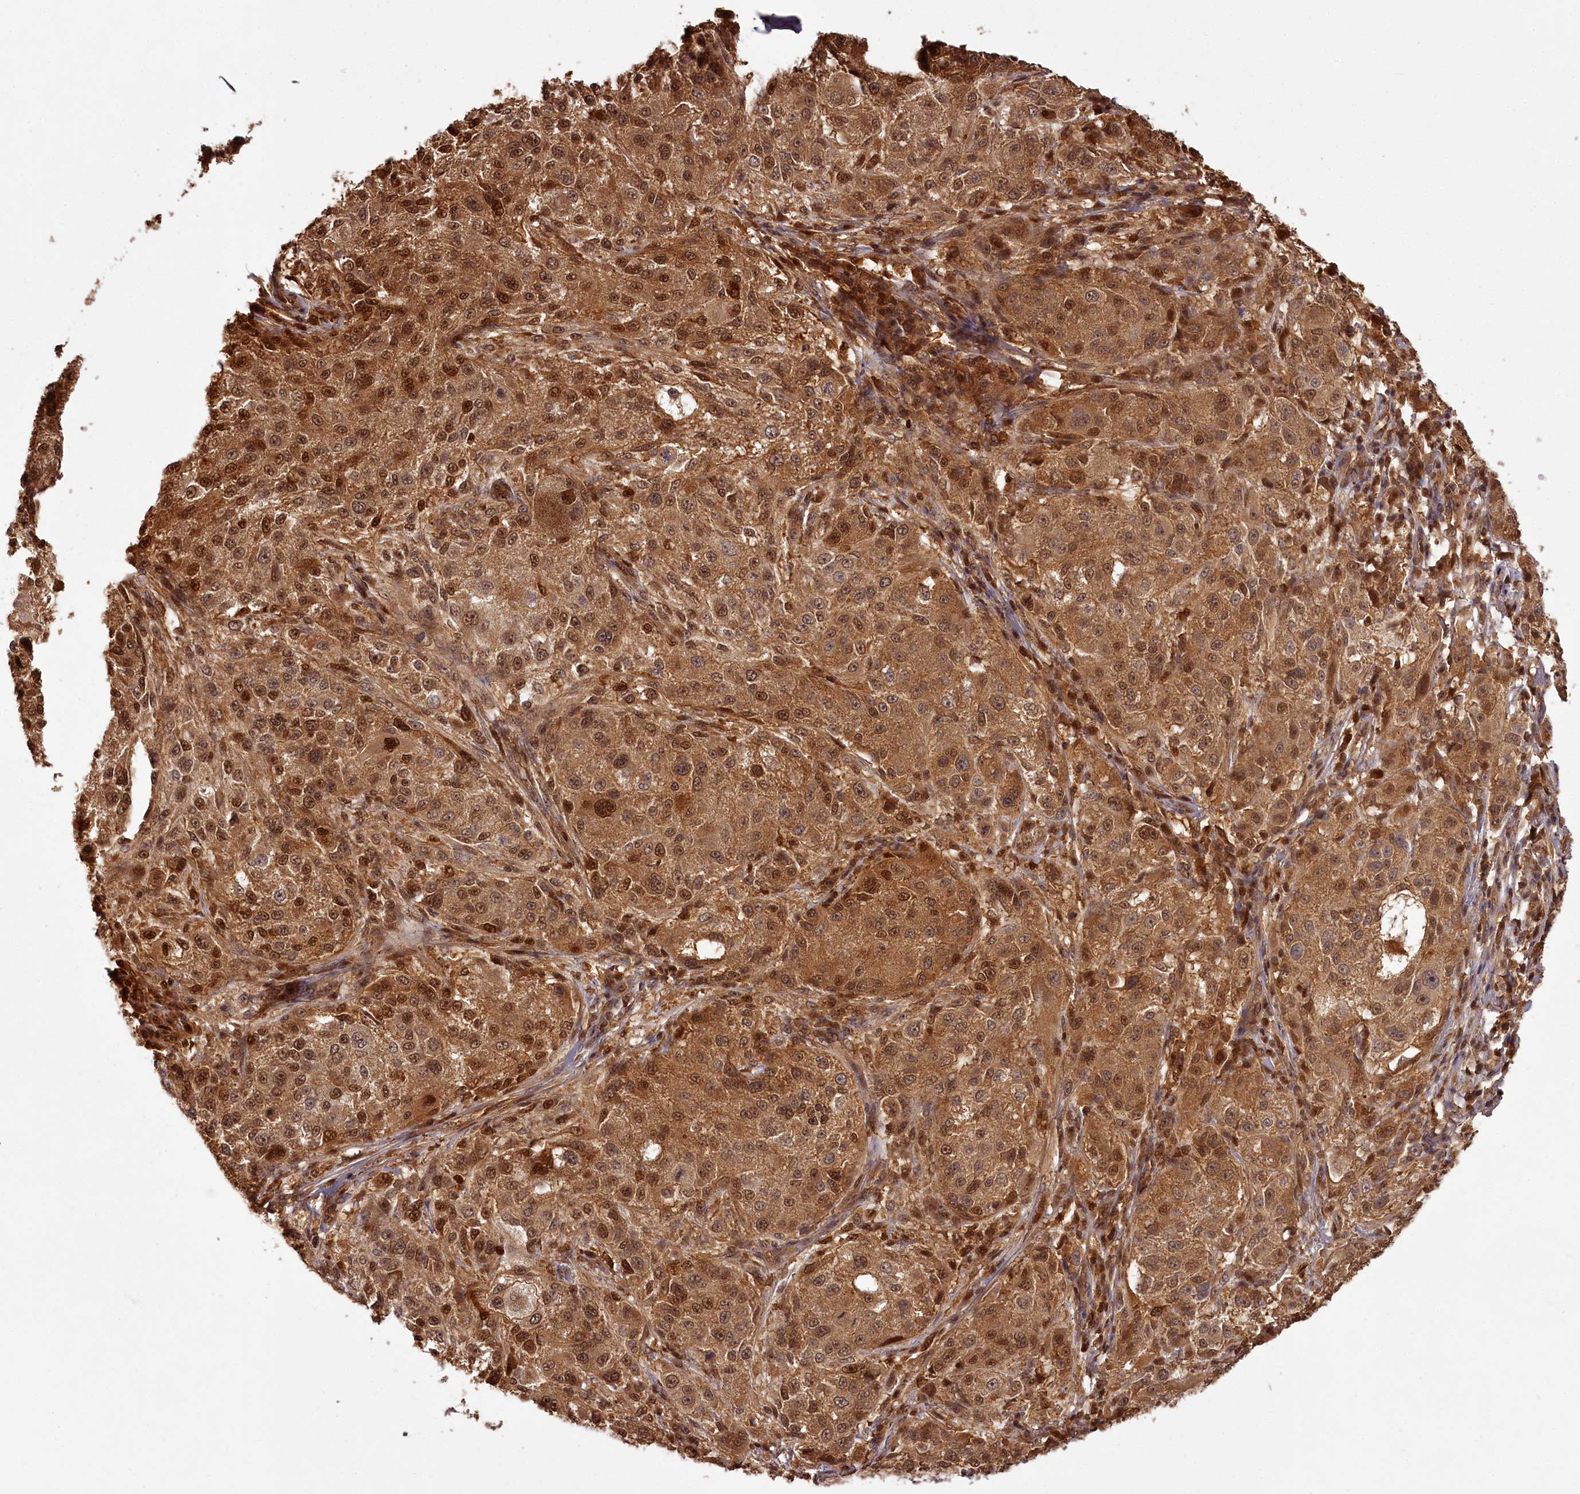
{"staining": {"intensity": "moderate", "quantity": ">75%", "location": "cytoplasmic/membranous,nuclear"}, "tissue": "melanoma", "cell_type": "Tumor cells", "image_type": "cancer", "snomed": [{"axis": "morphology", "description": "Necrosis, NOS"}, {"axis": "morphology", "description": "Malignant melanoma, NOS"}, {"axis": "topography", "description": "Skin"}], "caption": "The photomicrograph shows immunohistochemical staining of malignant melanoma. There is moderate cytoplasmic/membranous and nuclear staining is seen in approximately >75% of tumor cells. Immunohistochemistry stains the protein of interest in brown and the nuclei are stained blue.", "gene": "NPRL2", "patient": {"sex": "female", "age": 87}}